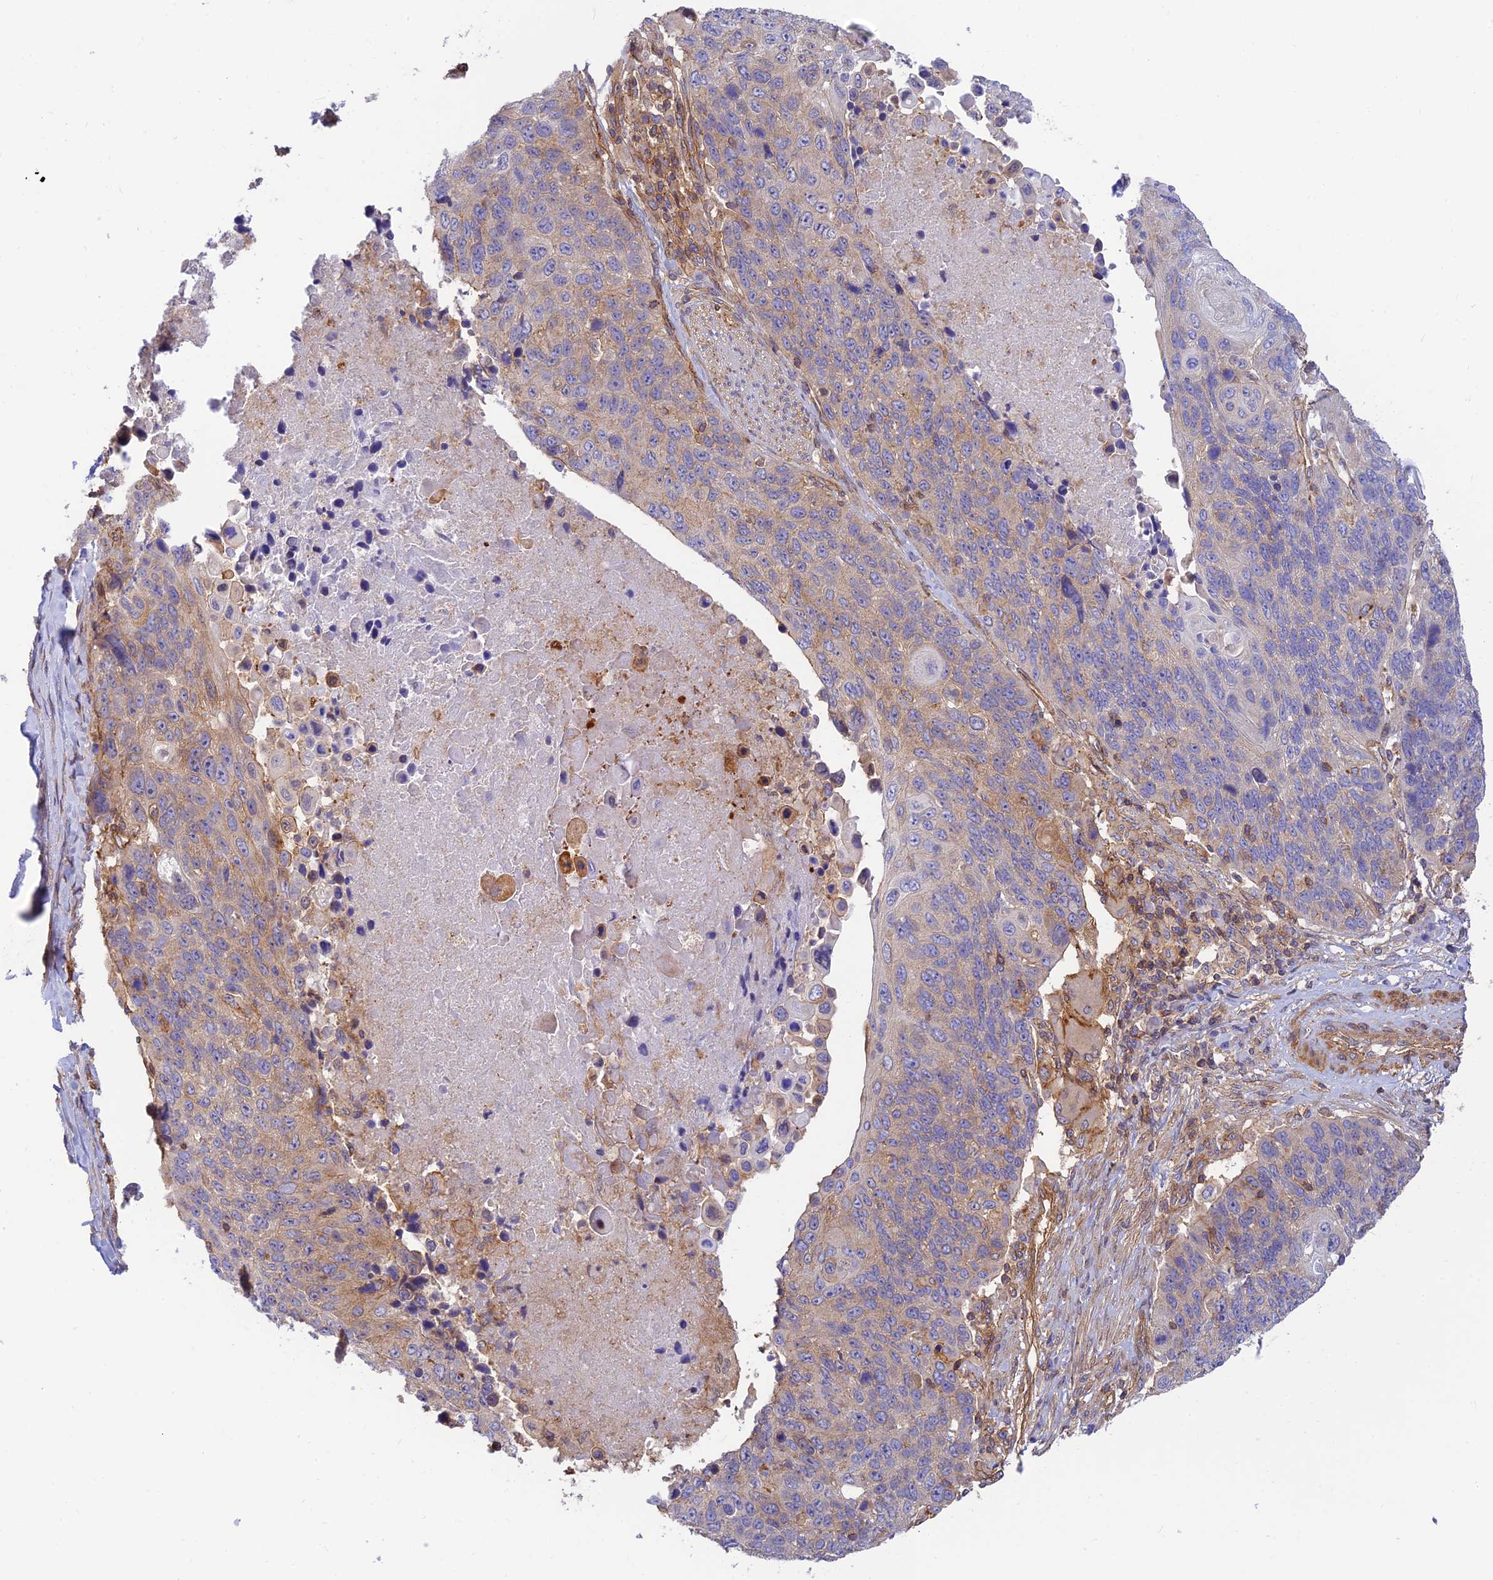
{"staining": {"intensity": "weak", "quantity": "<25%", "location": "cytoplasmic/membranous"}, "tissue": "lung cancer", "cell_type": "Tumor cells", "image_type": "cancer", "snomed": [{"axis": "morphology", "description": "Normal tissue, NOS"}, {"axis": "morphology", "description": "Squamous cell carcinoma, NOS"}, {"axis": "topography", "description": "Lymph node"}, {"axis": "topography", "description": "Lung"}], "caption": "Human lung cancer (squamous cell carcinoma) stained for a protein using IHC exhibits no staining in tumor cells.", "gene": "PPP1R12C", "patient": {"sex": "male", "age": 66}}